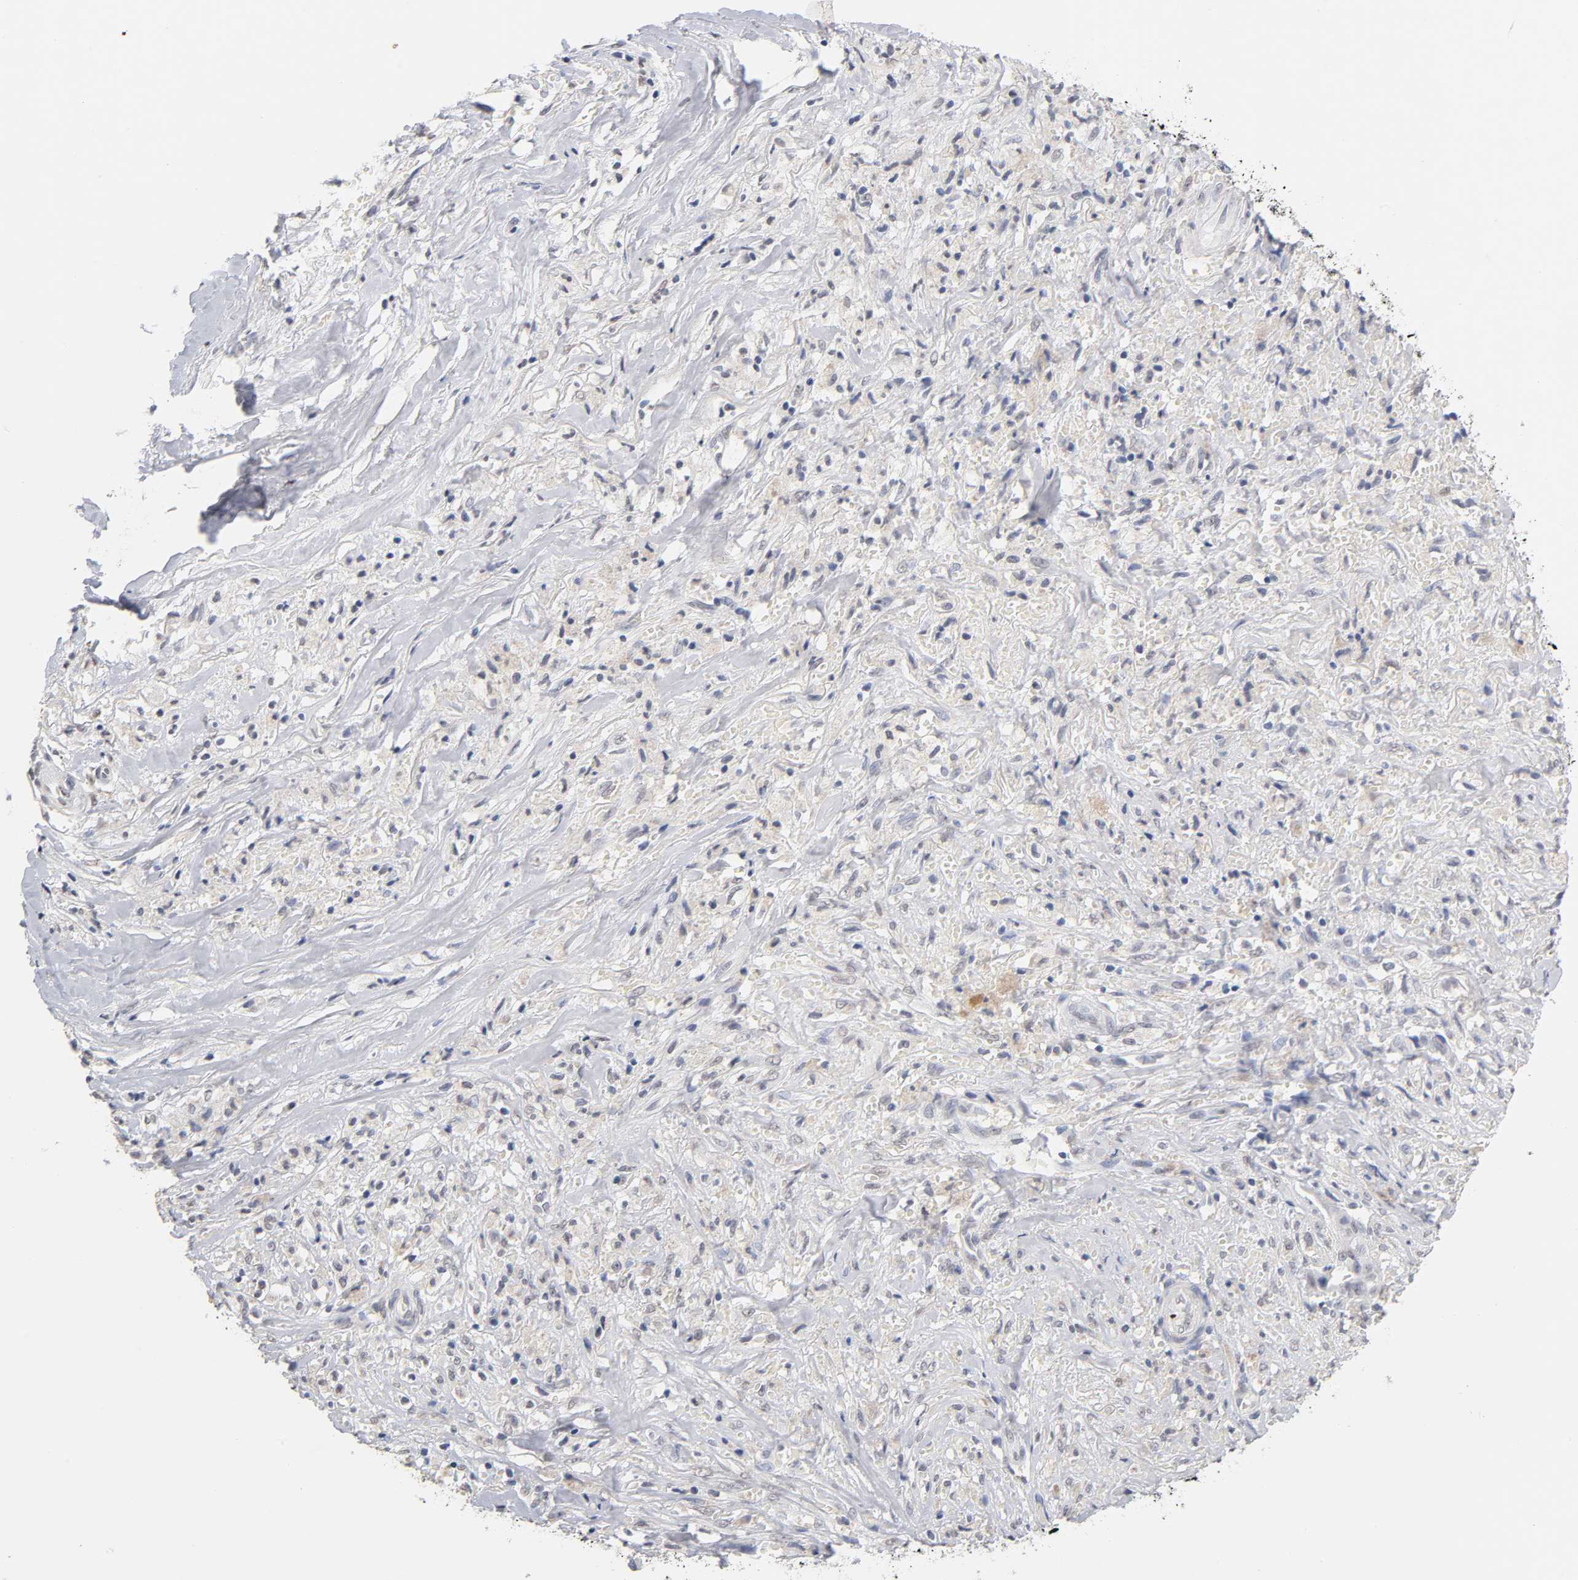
{"staining": {"intensity": "weak", "quantity": "<25%", "location": "cytoplasmic/membranous,nuclear"}, "tissue": "liver cancer", "cell_type": "Tumor cells", "image_type": "cancer", "snomed": [{"axis": "morphology", "description": "Cholangiocarcinoma"}, {"axis": "topography", "description": "Liver"}], "caption": "Immunohistochemistry (IHC) micrograph of cholangiocarcinoma (liver) stained for a protein (brown), which reveals no staining in tumor cells.", "gene": "CRABP2", "patient": {"sex": "female", "age": 70}}